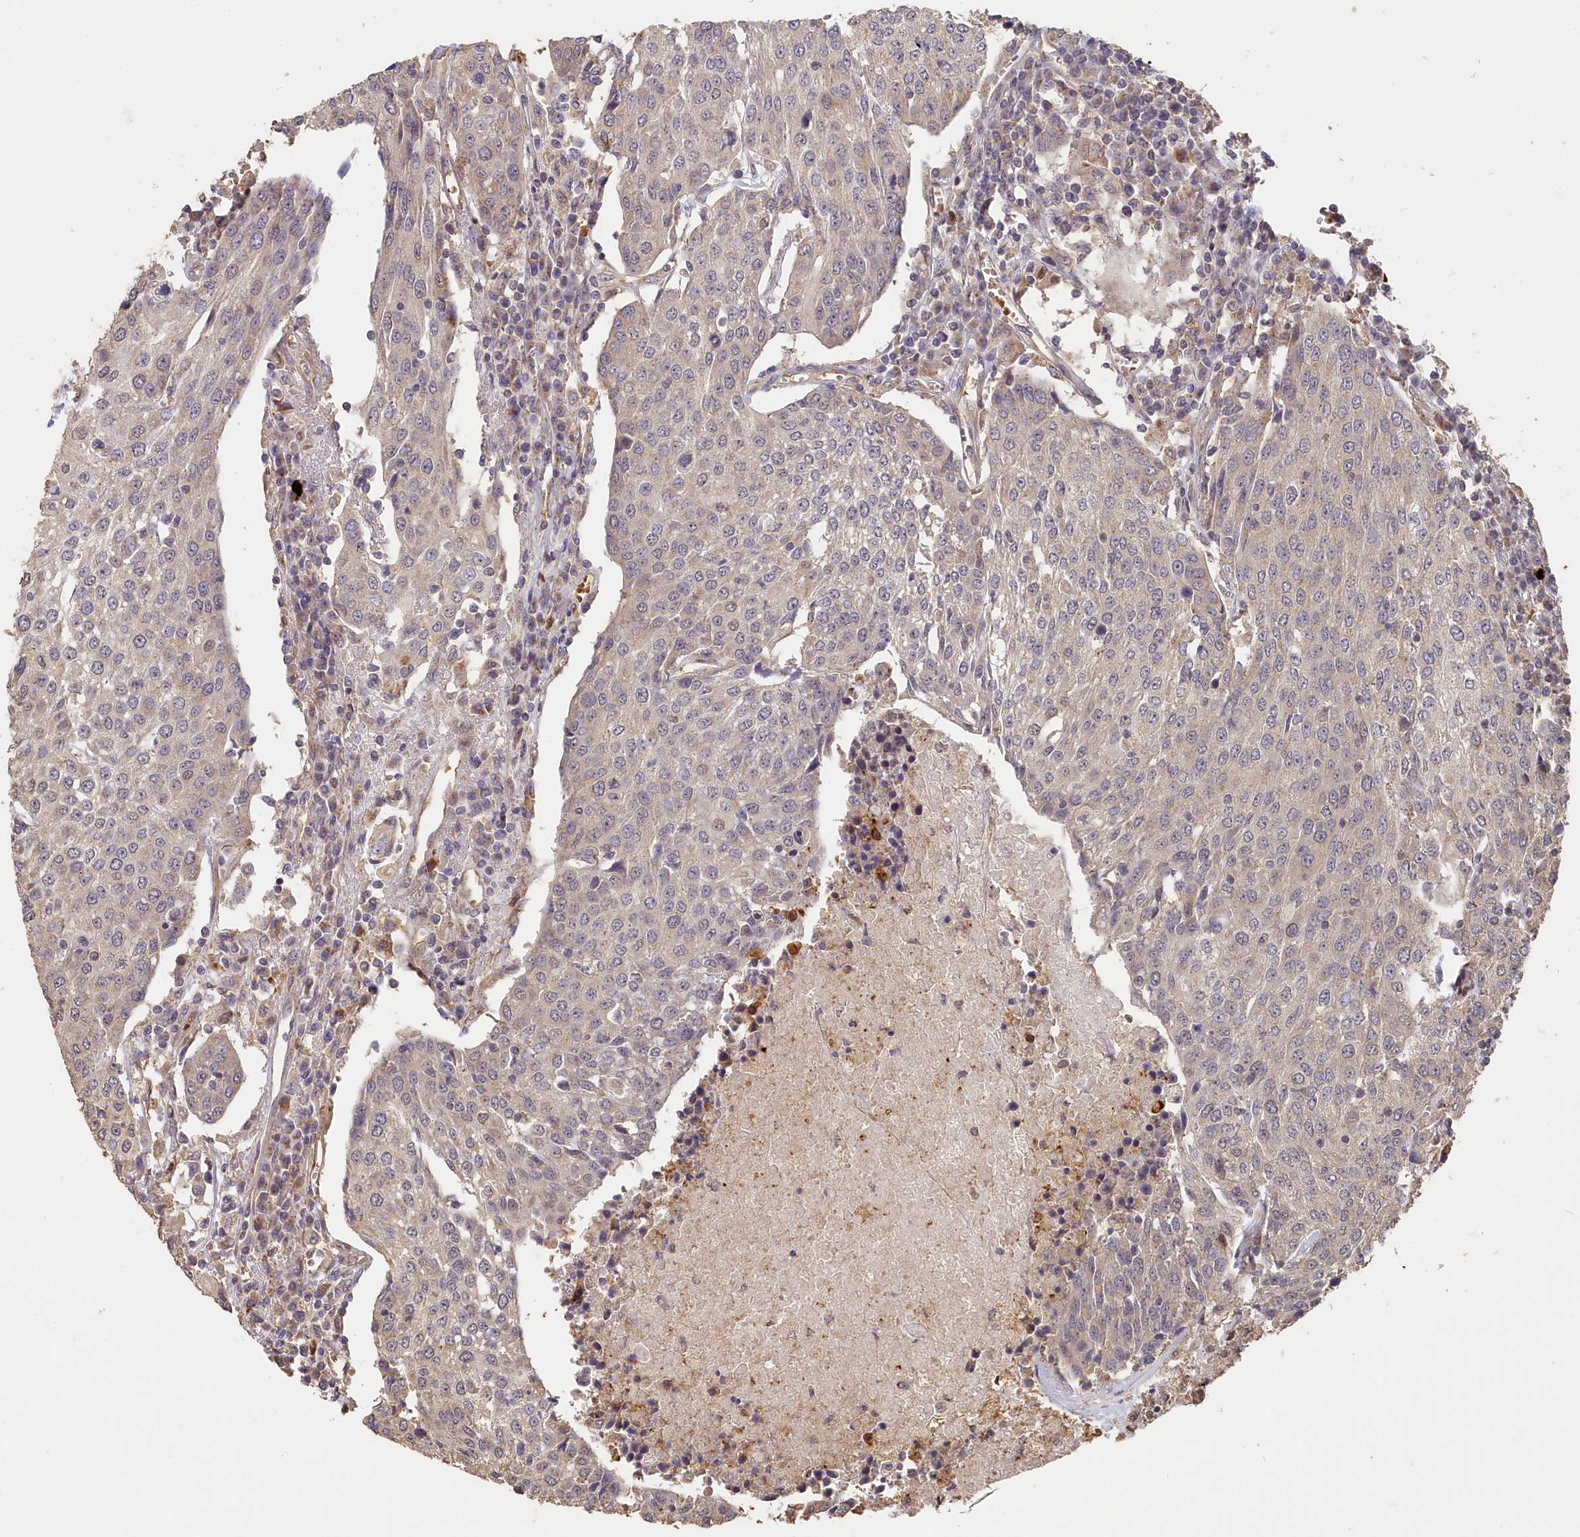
{"staining": {"intensity": "negative", "quantity": "none", "location": "none"}, "tissue": "urothelial cancer", "cell_type": "Tumor cells", "image_type": "cancer", "snomed": [{"axis": "morphology", "description": "Urothelial carcinoma, High grade"}, {"axis": "topography", "description": "Urinary bladder"}], "caption": "Immunohistochemistry histopathology image of neoplastic tissue: urothelial carcinoma (high-grade) stained with DAB (3,3'-diaminobenzidine) exhibits no significant protein positivity in tumor cells.", "gene": "STX16", "patient": {"sex": "female", "age": 85}}